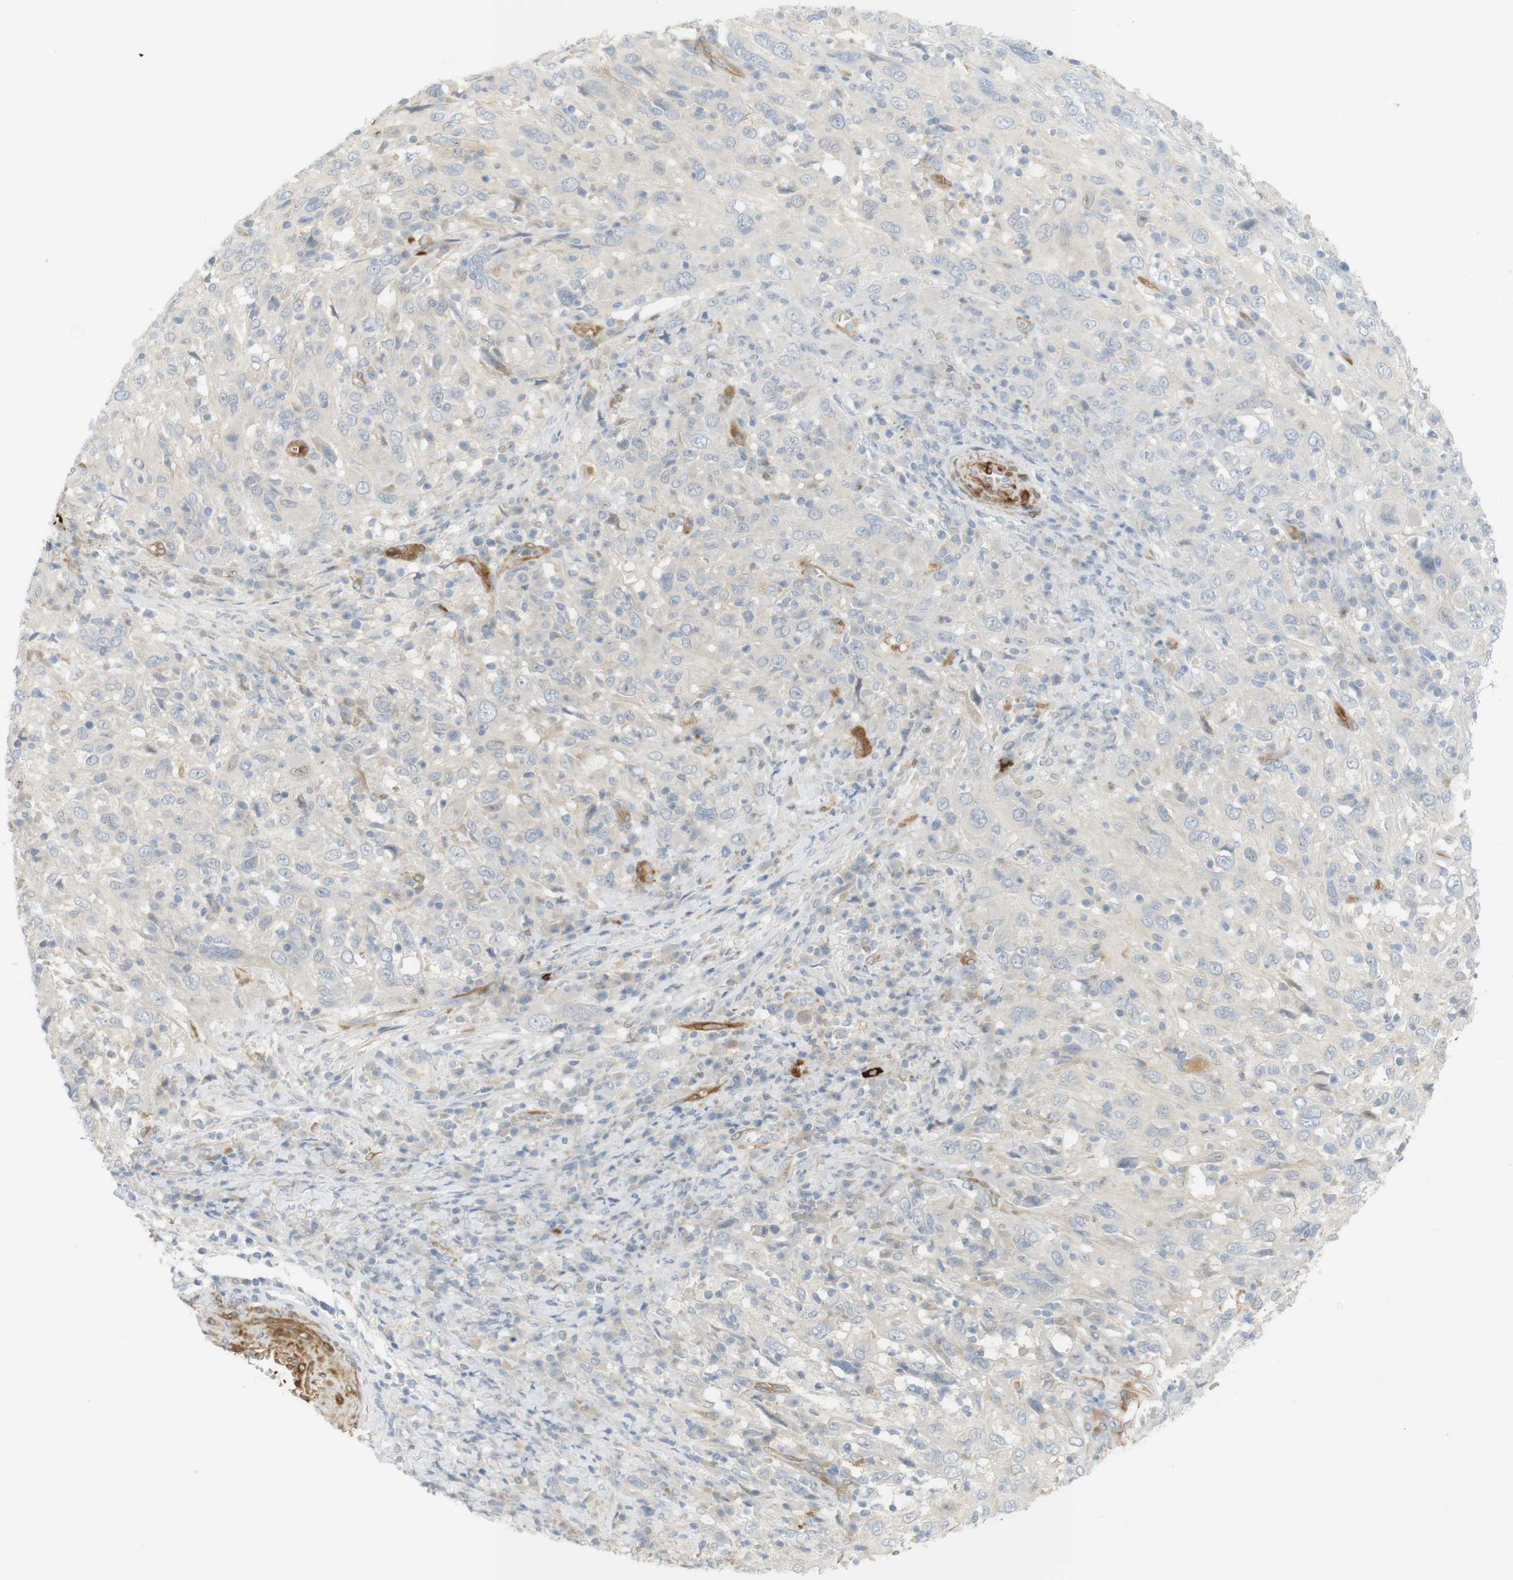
{"staining": {"intensity": "negative", "quantity": "none", "location": "none"}, "tissue": "cervical cancer", "cell_type": "Tumor cells", "image_type": "cancer", "snomed": [{"axis": "morphology", "description": "Squamous cell carcinoma, NOS"}, {"axis": "topography", "description": "Cervix"}], "caption": "High power microscopy histopathology image of an immunohistochemistry photomicrograph of cervical cancer (squamous cell carcinoma), revealing no significant positivity in tumor cells.", "gene": "PDE3A", "patient": {"sex": "female", "age": 46}}